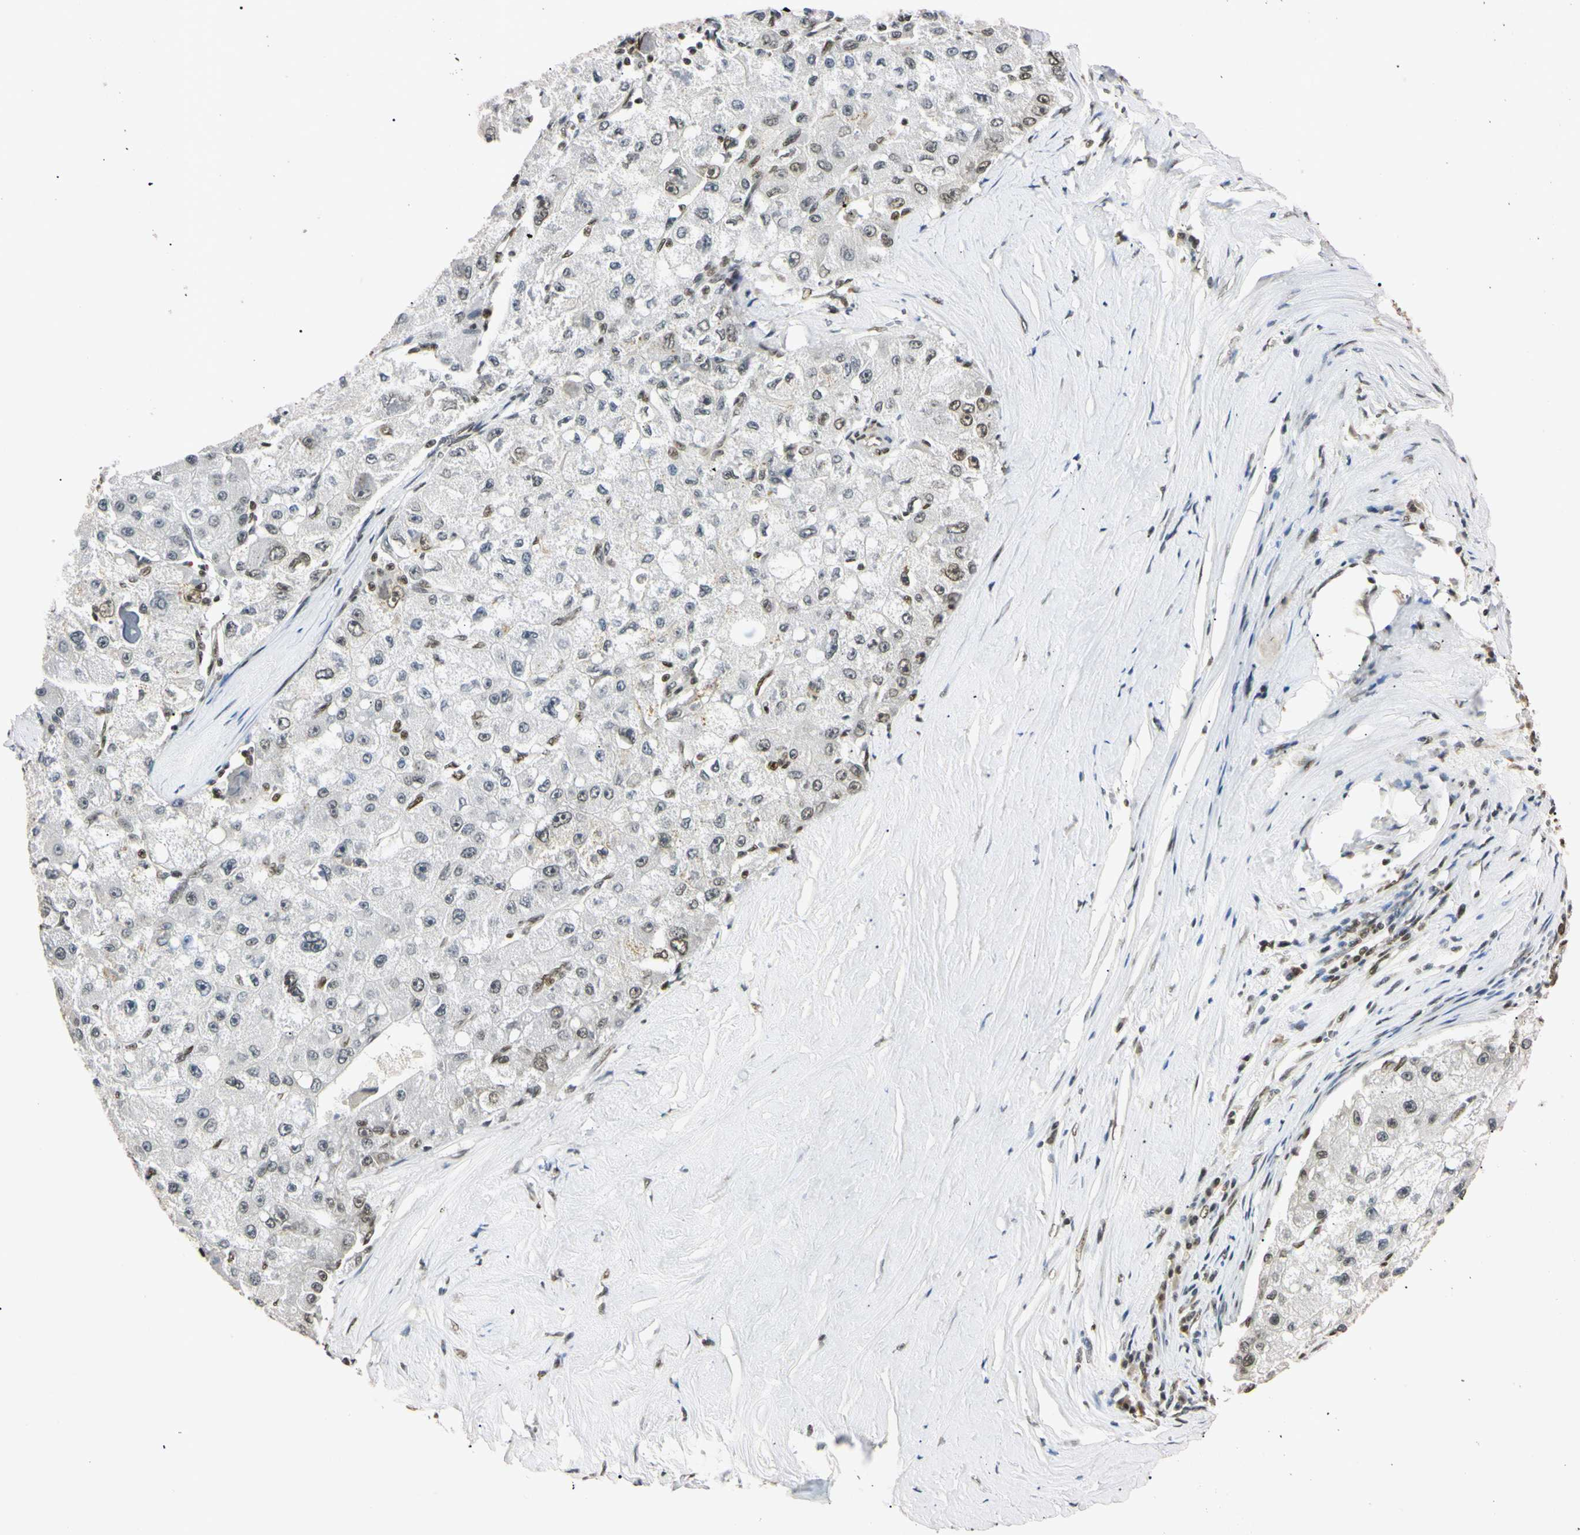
{"staining": {"intensity": "negative", "quantity": "none", "location": "none"}, "tissue": "liver cancer", "cell_type": "Tumor cells", "image_type": "cancer", "snomed": [{"axis": "morphology", "description": "Carcinoma, Hepatocellular, NOS"}, {"axis": "topography", "description": "Liver"}], "caption": "Histopathology image shows no protein expression in tumor cells of liver cancer tissue. (Stains: DAB (3,3'-diaminobenzidine) IHC with hematoxylin counter stain, Microscopy: brightfield microscopy at high magnification).", "gene": "SMARCA5", "patient": {"sex": "male", "age": 80}}